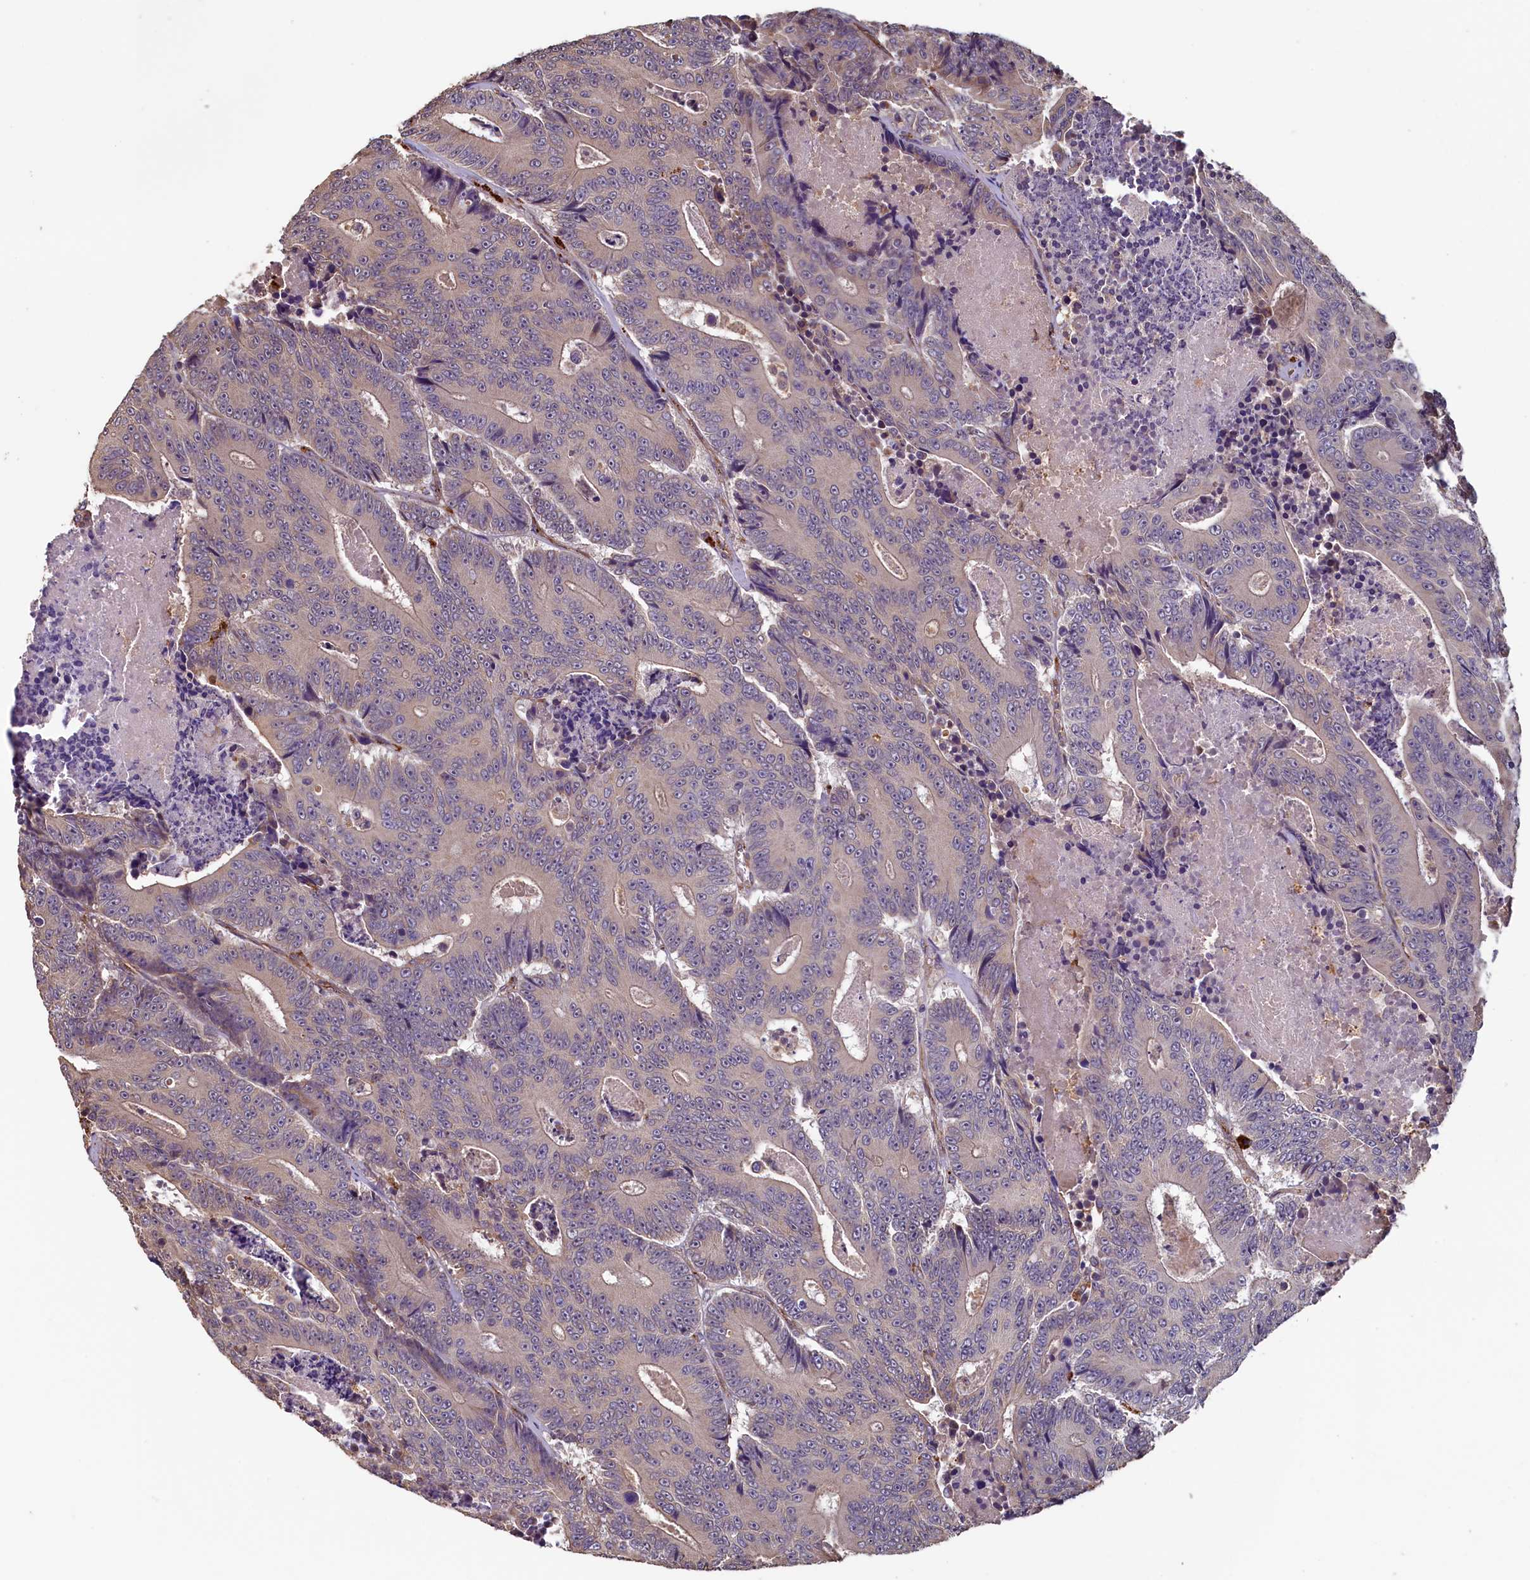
{"staining": {"intensity": "negative", "quantity": "none", "location": "none"}, "tissue": "colorectal cancer", "cell_type": "Tumor cells", "image_type": "cancer", "snomed": [{"axis": "morphology", "description": "Adenocarcinoma, NOS"}, {"axis": "topography", "description": "Colon"}], "caption": "Colorectal adenocarcinoma was stained to show a protein in brown. There is no significant staining in tumor cells.", "gene": "ACSBG1", "patient": {"sex": "male", "age": 83}}